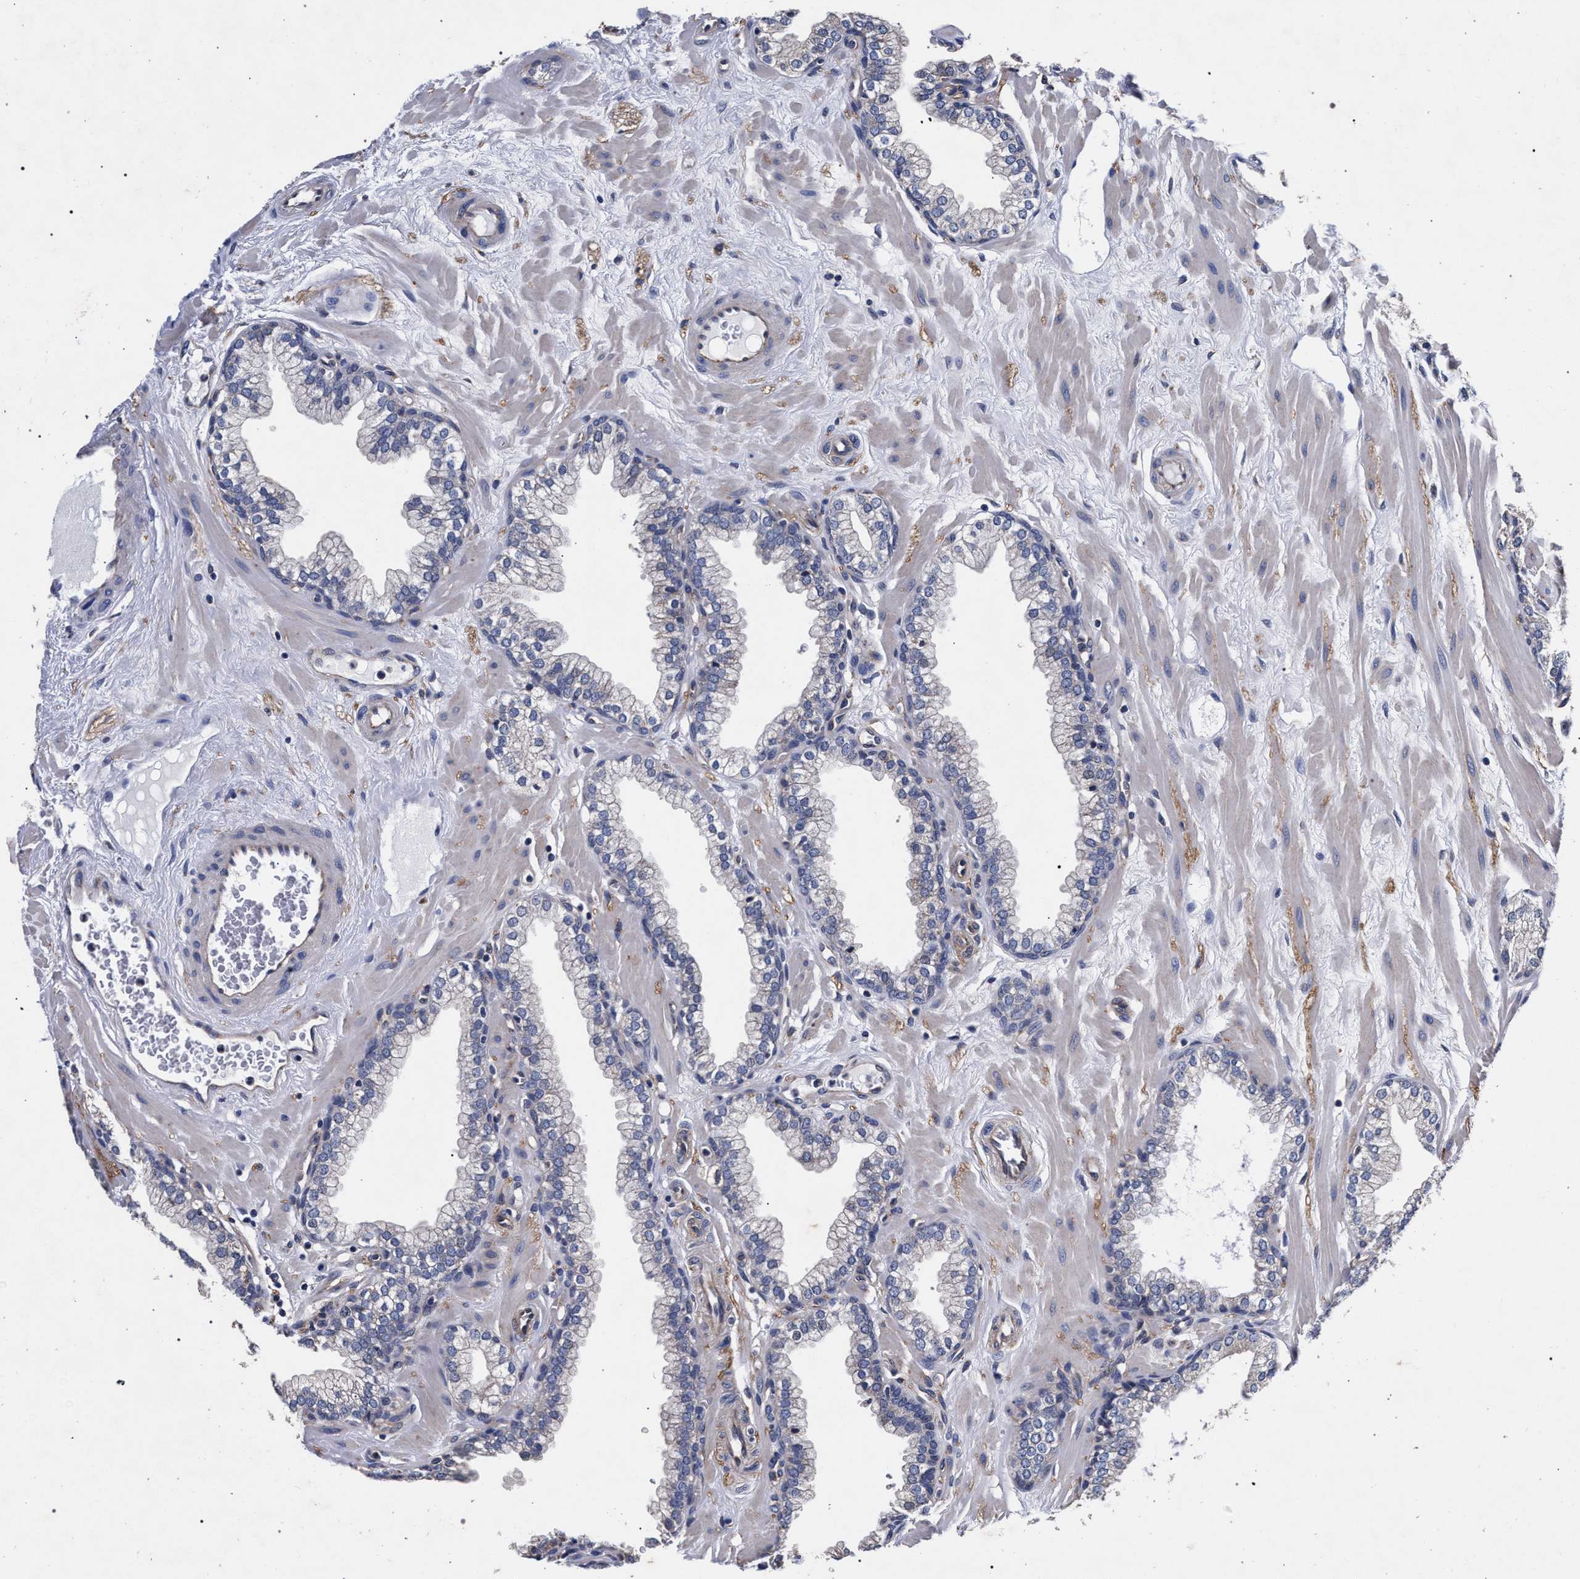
{"staining": {"intensity": "weak", "quantity": "<25%", "location": "cytoplasmic/membranous"}, "tissue": "prostate", "cell_type": "Glandular cells", "image_type": "normal", "snomed": [{"axis": "morphology", "description": "Normal tissue, NOS"}, {"axis": "morphology", "description": "Urothelial carcinoma, Low grade"}, {"axis": "topography", "description": "Urinary bladder"}, {"axis": "topography", "description": "Prostate"}], "caption": "DAB immunohistochemical staining of benign human prostate demonstrates no significant expression in glandular cells.", "gene": "CFAP95", "patient": {"sex": "male", "age": 60}}